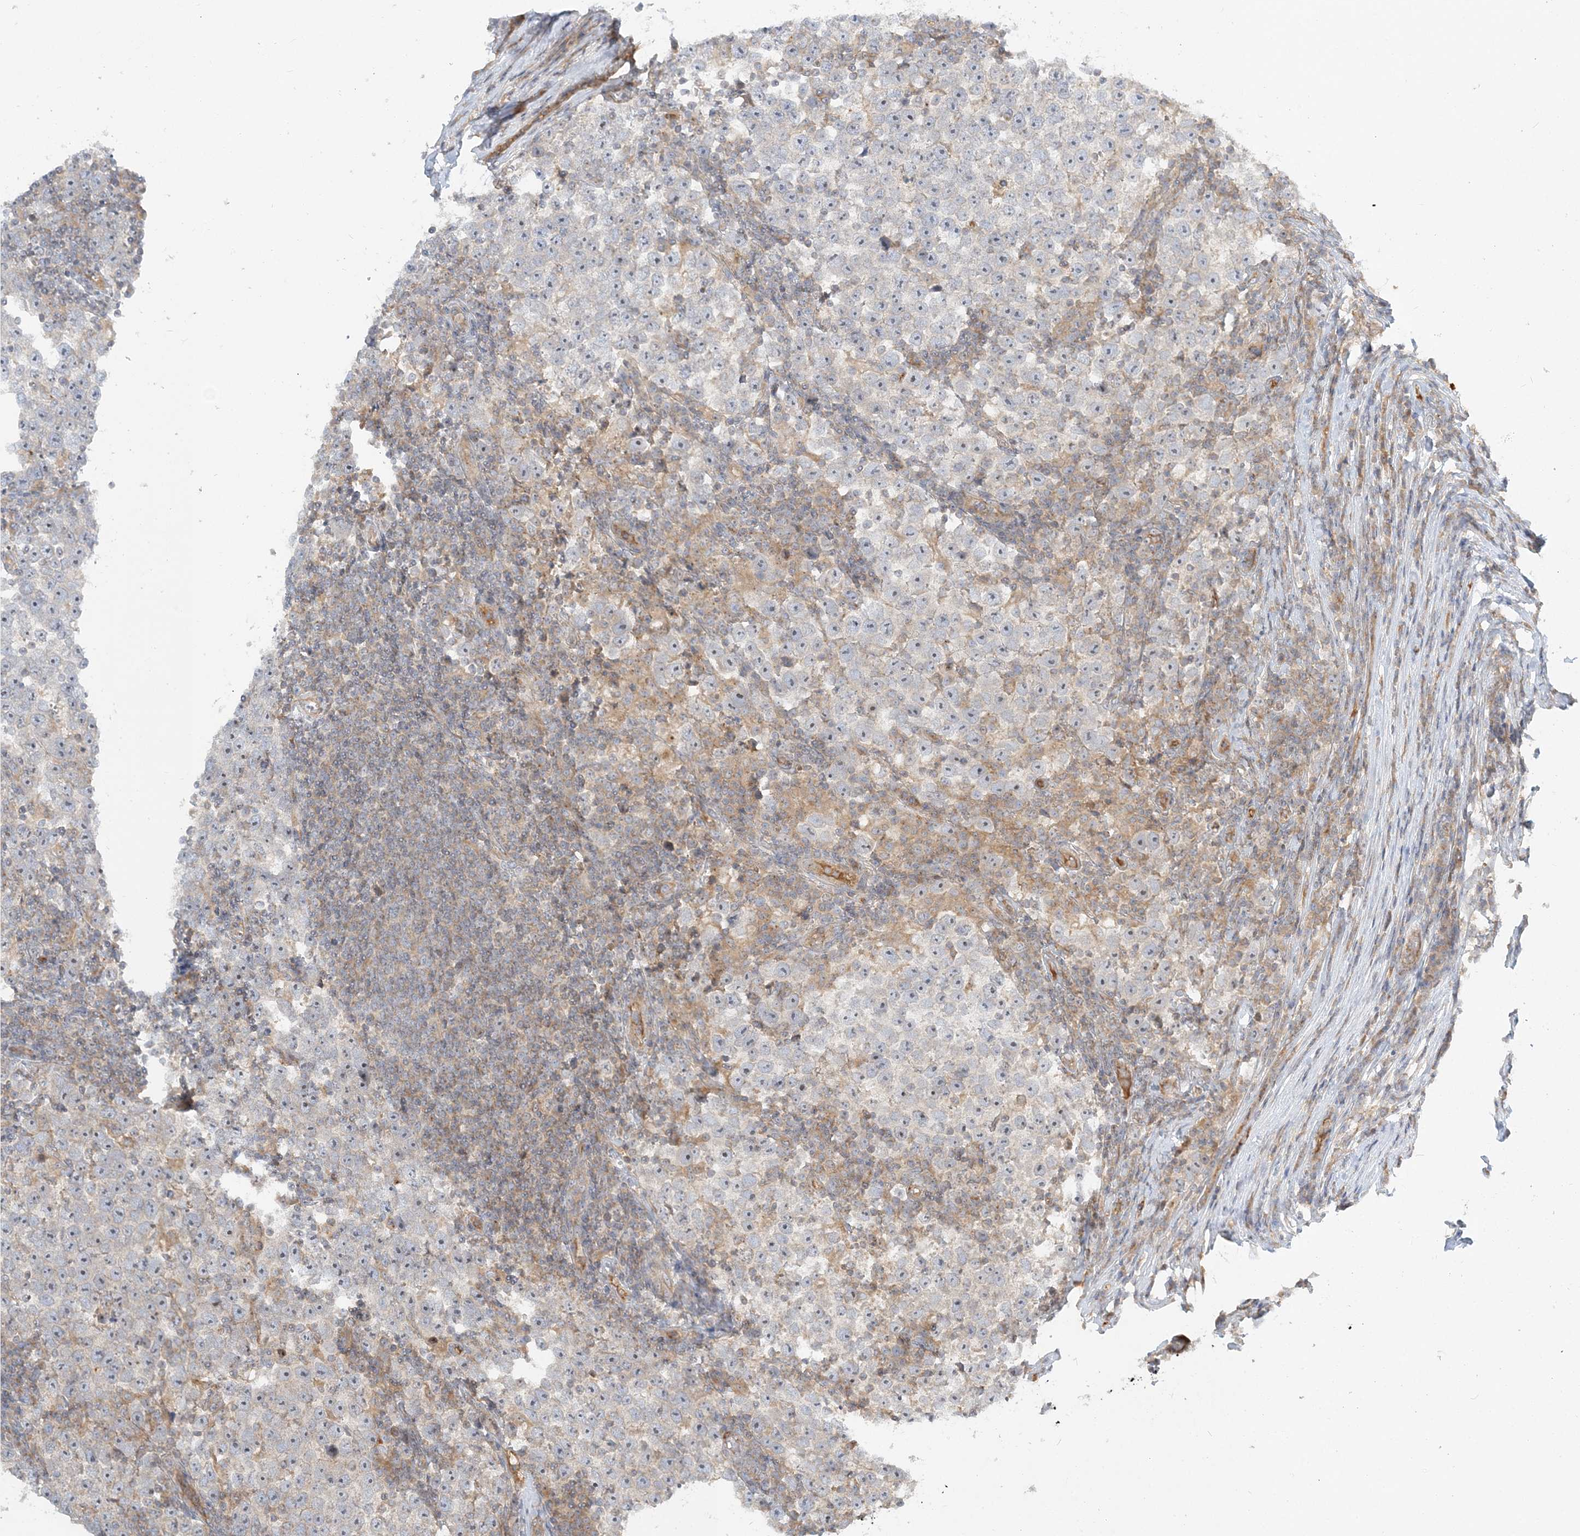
{"staining": {"intensity": "negative", "quantity": "none", "location": "none"}, "tissue": "testis cancer", "cell_type": "Tumor cells", "image_type": "cancer", "snomed": [{"axis": "morphology", "description": "Normal tissue, NOS"}, {"axis": "morphology", "description": "Seminoma, NOS"}, {"axis": "topography", "description": "Testis"}], "caption": "Tumor cells are negative for protein expression in human testis seminoma.", "gene": "AP1AR", "patient": {"sex": "male", "age": 43}}